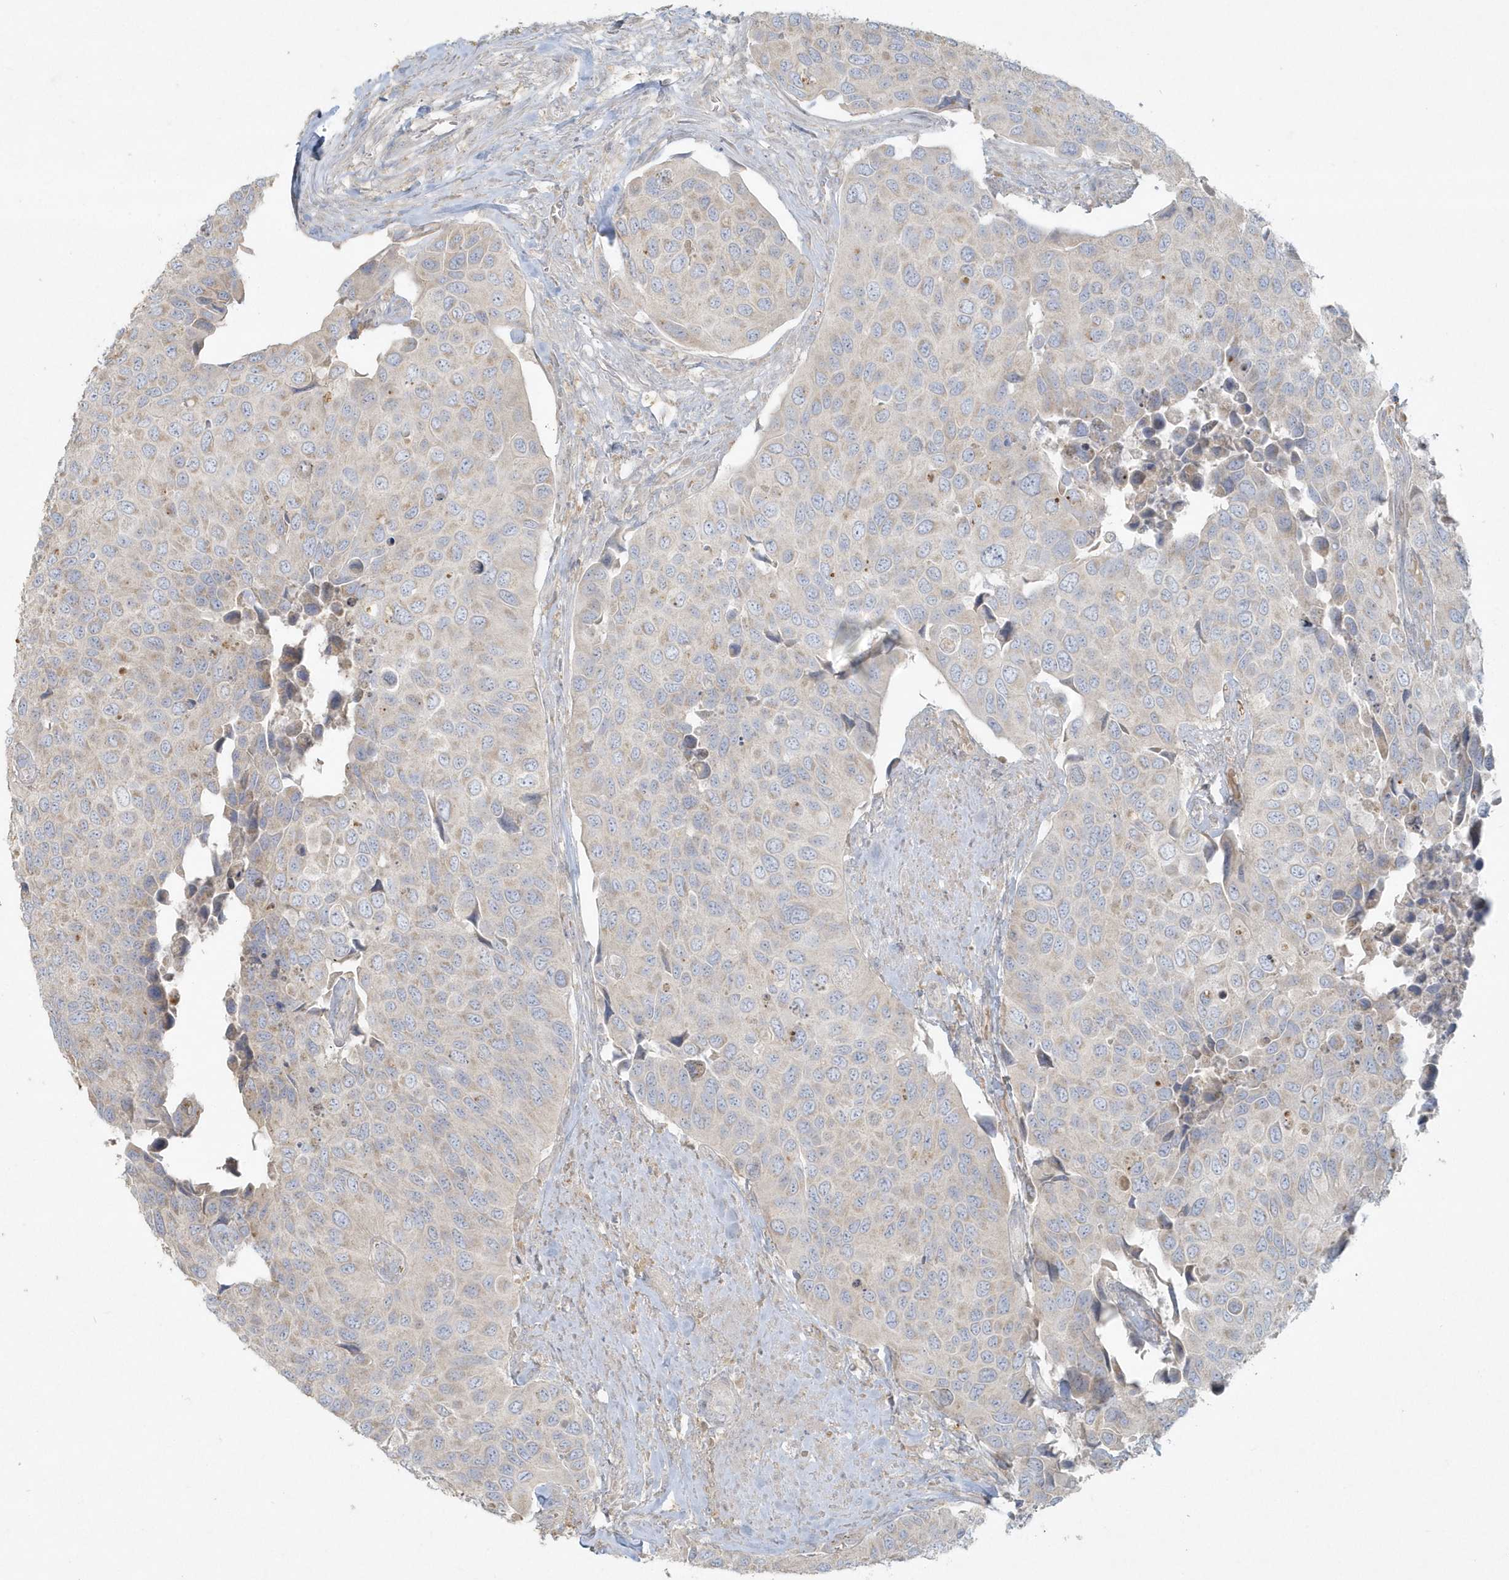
{"staining": {"intensity": "weak", "quantity": "25%-75%", "location": "cytoplasmic/membranous"}, "tissue": "urothelial cancer", "cell_type": "Tumor cells", "image_type": "cancer", "snomed": [{"axis": "morphology", "description": "Urothelial carcinoma, High grade"}, {"axis": "topography", "description": "Urinary bladder"}], "caption": "Tumor cells reveal weak cytoplasmic/membranous staining in about 25%-75% of cells in urothelial cancer. (IHC, brightfield microscopy, high magnification).", "gene": "BLTP3A", "patient": {"sex": "male", "age": 74}}